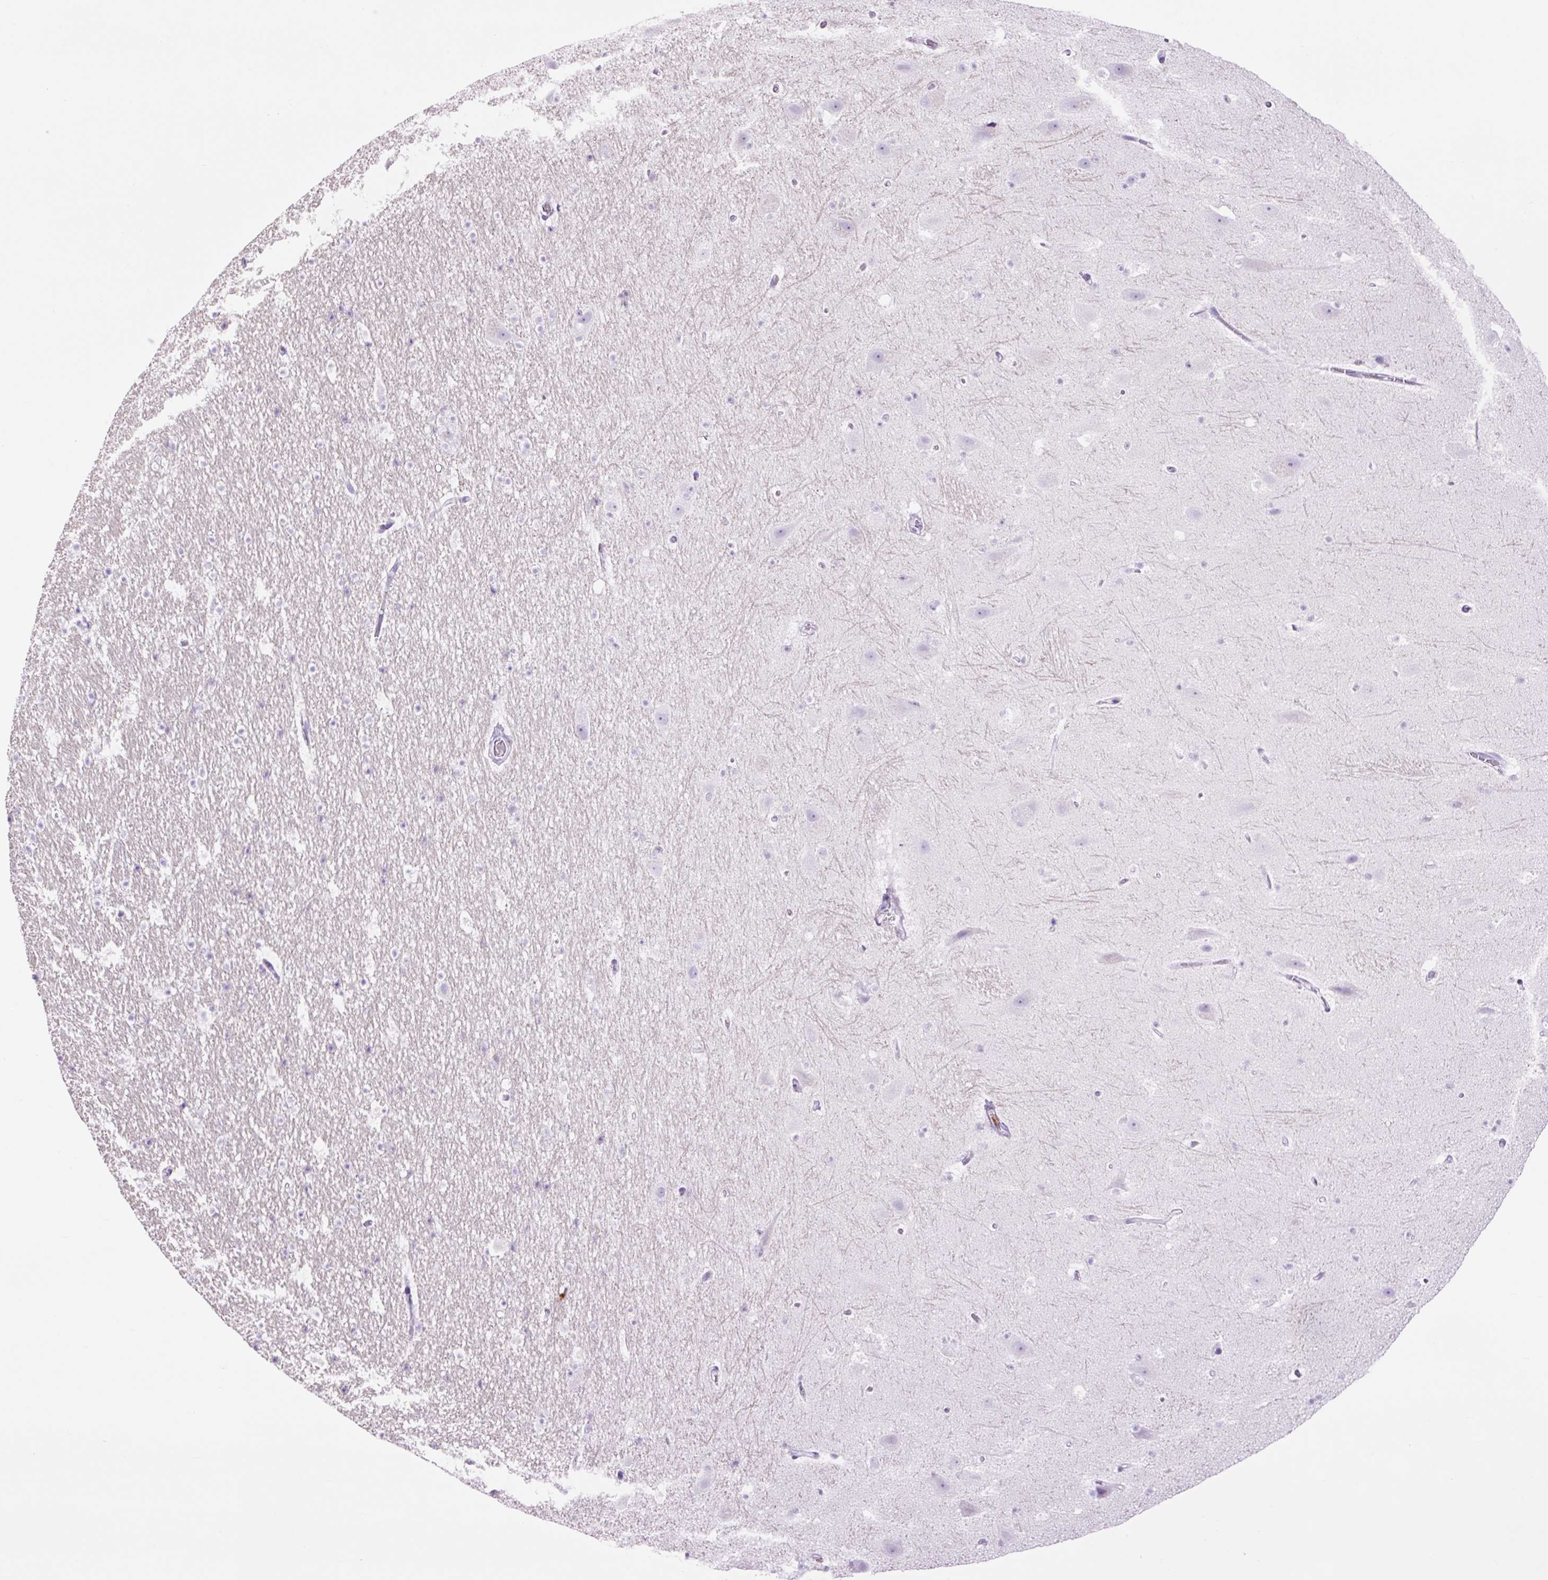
{"staining": {"intensity": "negative", "quantity": "none", "location": "none"}, "tissue": "hippocampus", "cell_type": "Glial cells", "image_type": "normal", "snomed": [{"axis": "morphology", "description": "Normal tissue, NOS"}, {"axis": "topography", "description": "Hippocampus"}], "caption": "Glial cells are negative for brown protein staining in benign hippocampus. The staining was performed using DAB (3,3'-diaminobenzidine) to visualize the protein expression in brown, while the nuclei were stained in blue with hematoxylin (Magnification: 20x).", "gene": "LYZ", "patient": {"sex": "male", "age": 37}}